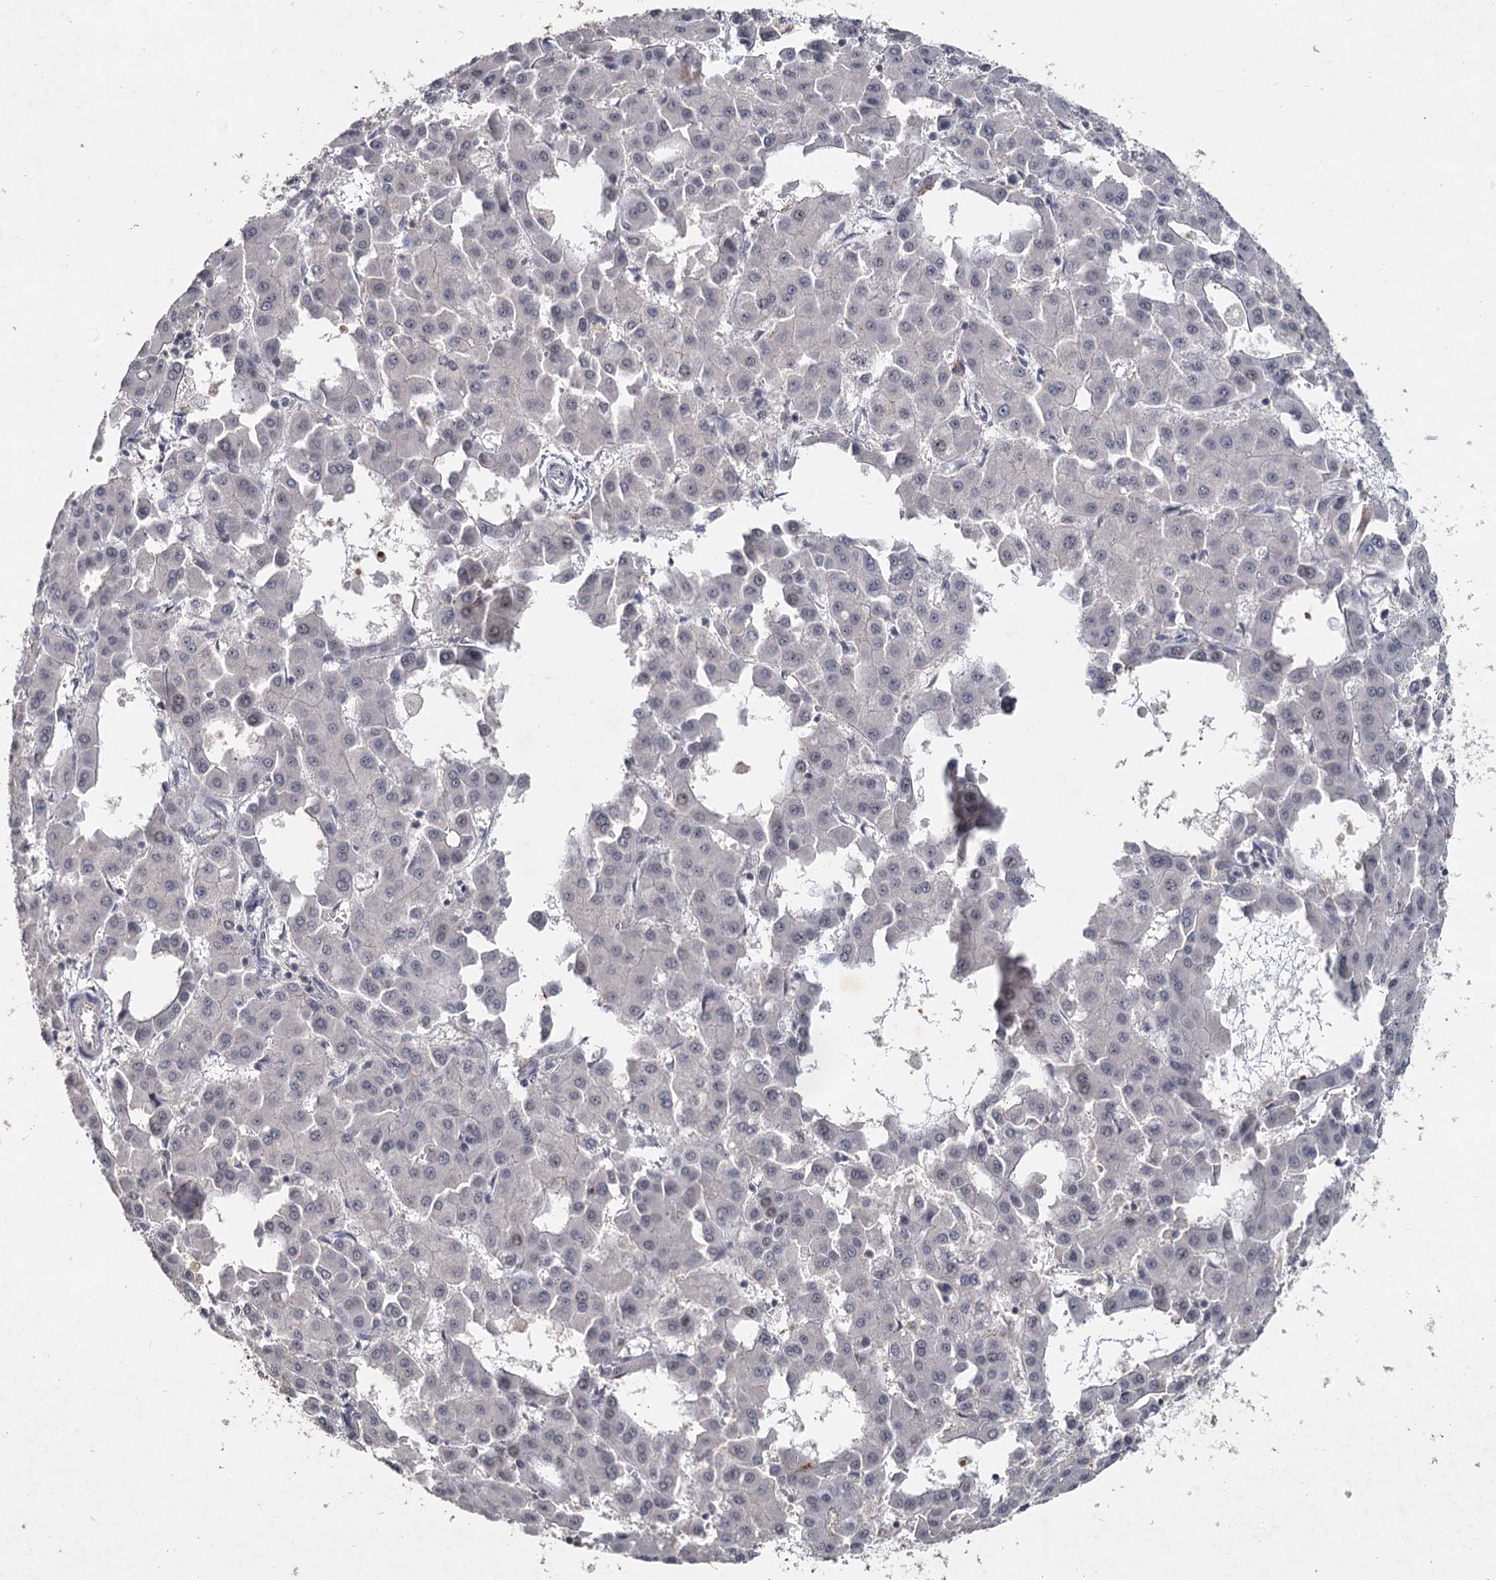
{"staining": {"intensity": "negative", "quantity": "none", "location": "none"}, "tissue": "liver cancer", "cell_type": "Tumor cells", "image_type": "cancer", "snomed": [{"axis": "morphology", "description": "Carcinoma, Hepatocellular, NOS"}, {"axis": "topography", "description": "Liver"}], "caption": "This image is of hepatocellular carcinoma (liver) stained with IHC to label a protein in brown with the nuclei are counter-stained blue. There is no expression in tumor cells.", "gene": "MUCL1", "patient": {"sex": "male", "age": 47}}